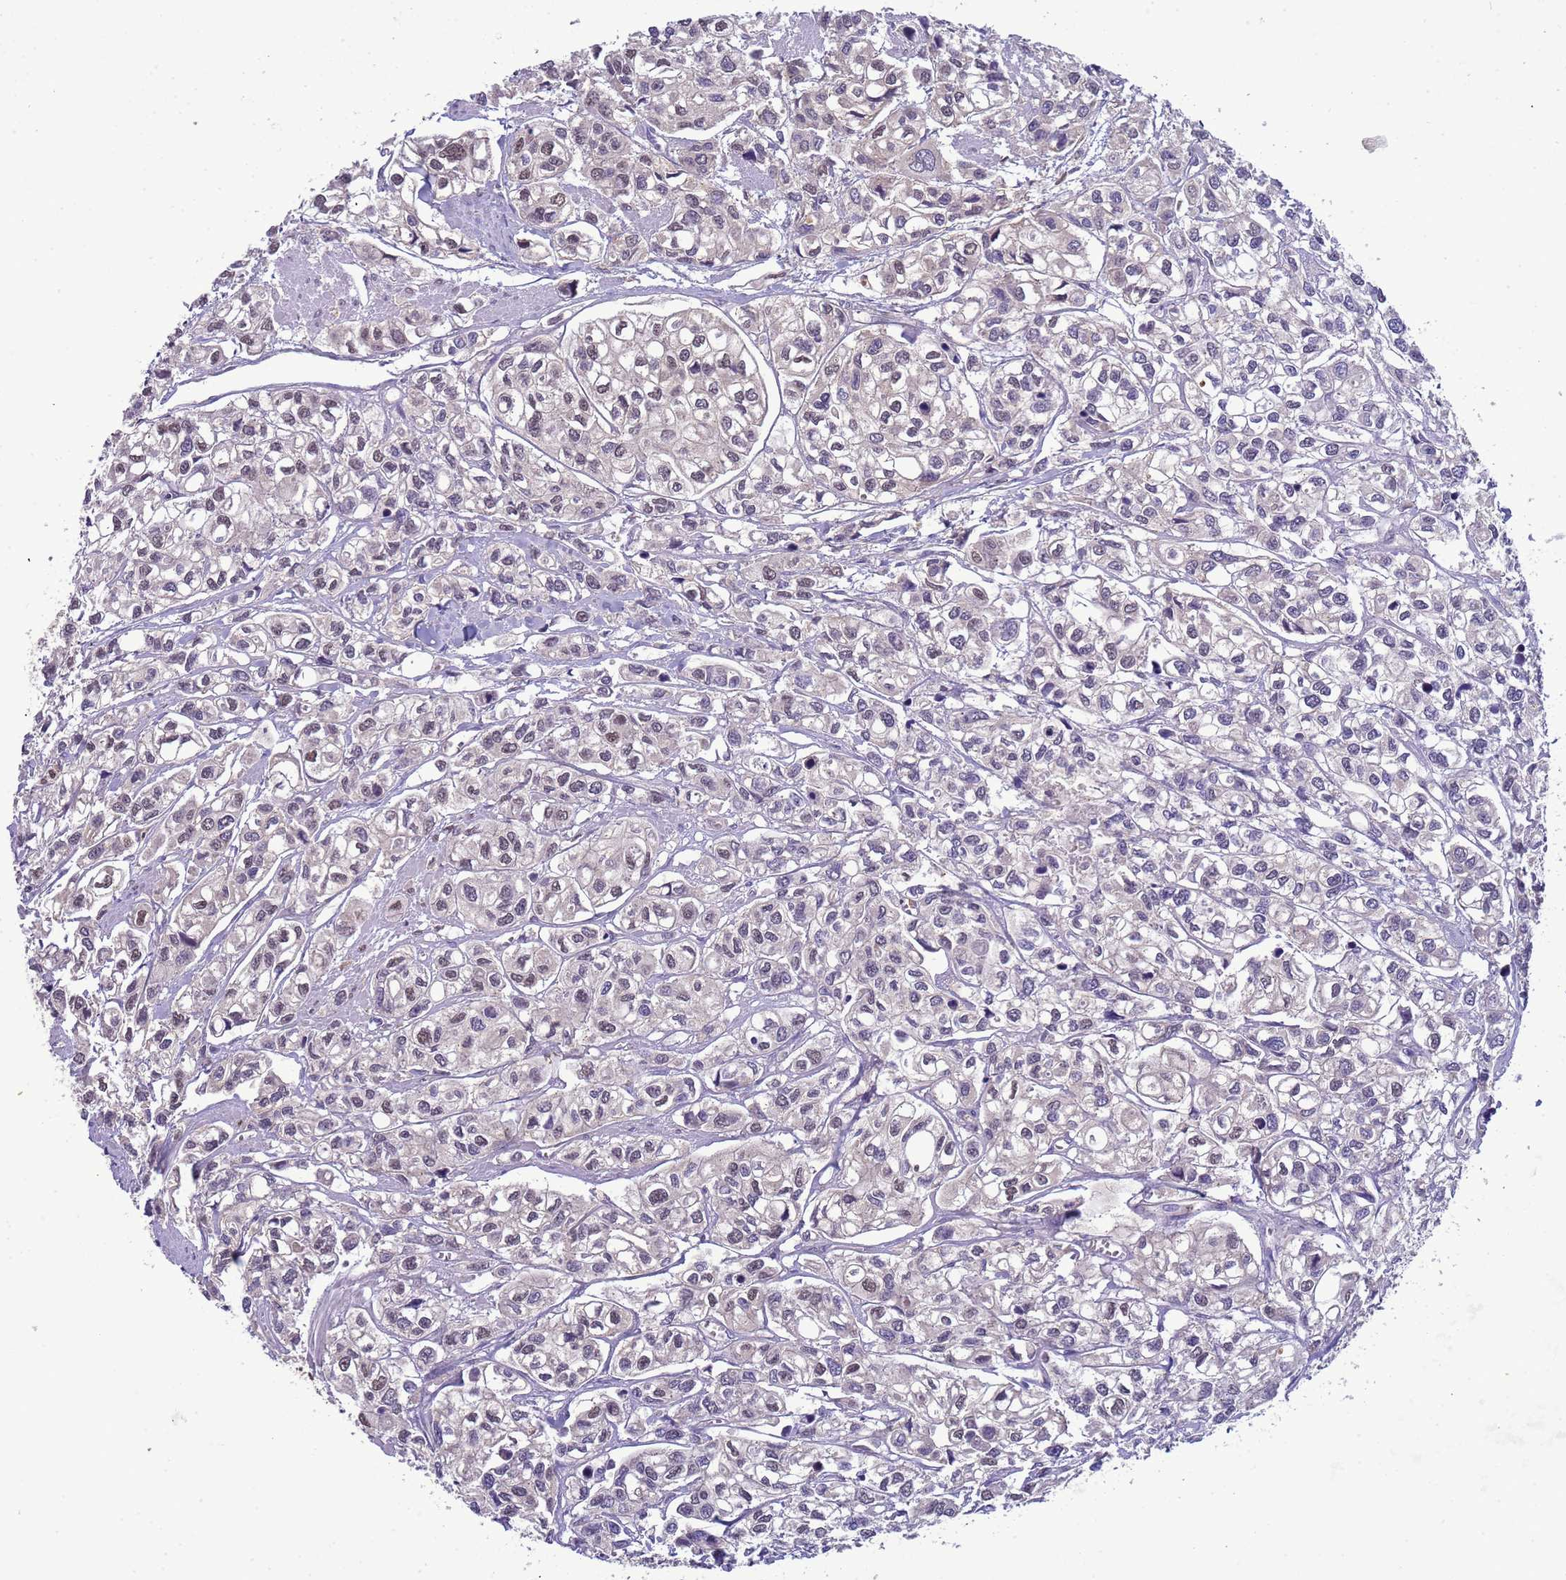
{"staining": {"intensity": "negative", "quantity": "none", "location": "none"}, "tissue": "urothelial cancer", "cell_type": "Tumor cells", "image_type": "cancer", "snomed": [{"axis": "morphology", "description": "Urothelial carcinoma, High grade"}, {"axis": "topography", "description": "Urinary bladder"}], "caption": "Tumor cells are negative for brown protein staining in urothelial carcinoma (high-grade).", "gene": "CD53", "patient": {"sex": "male", "age": 67}}